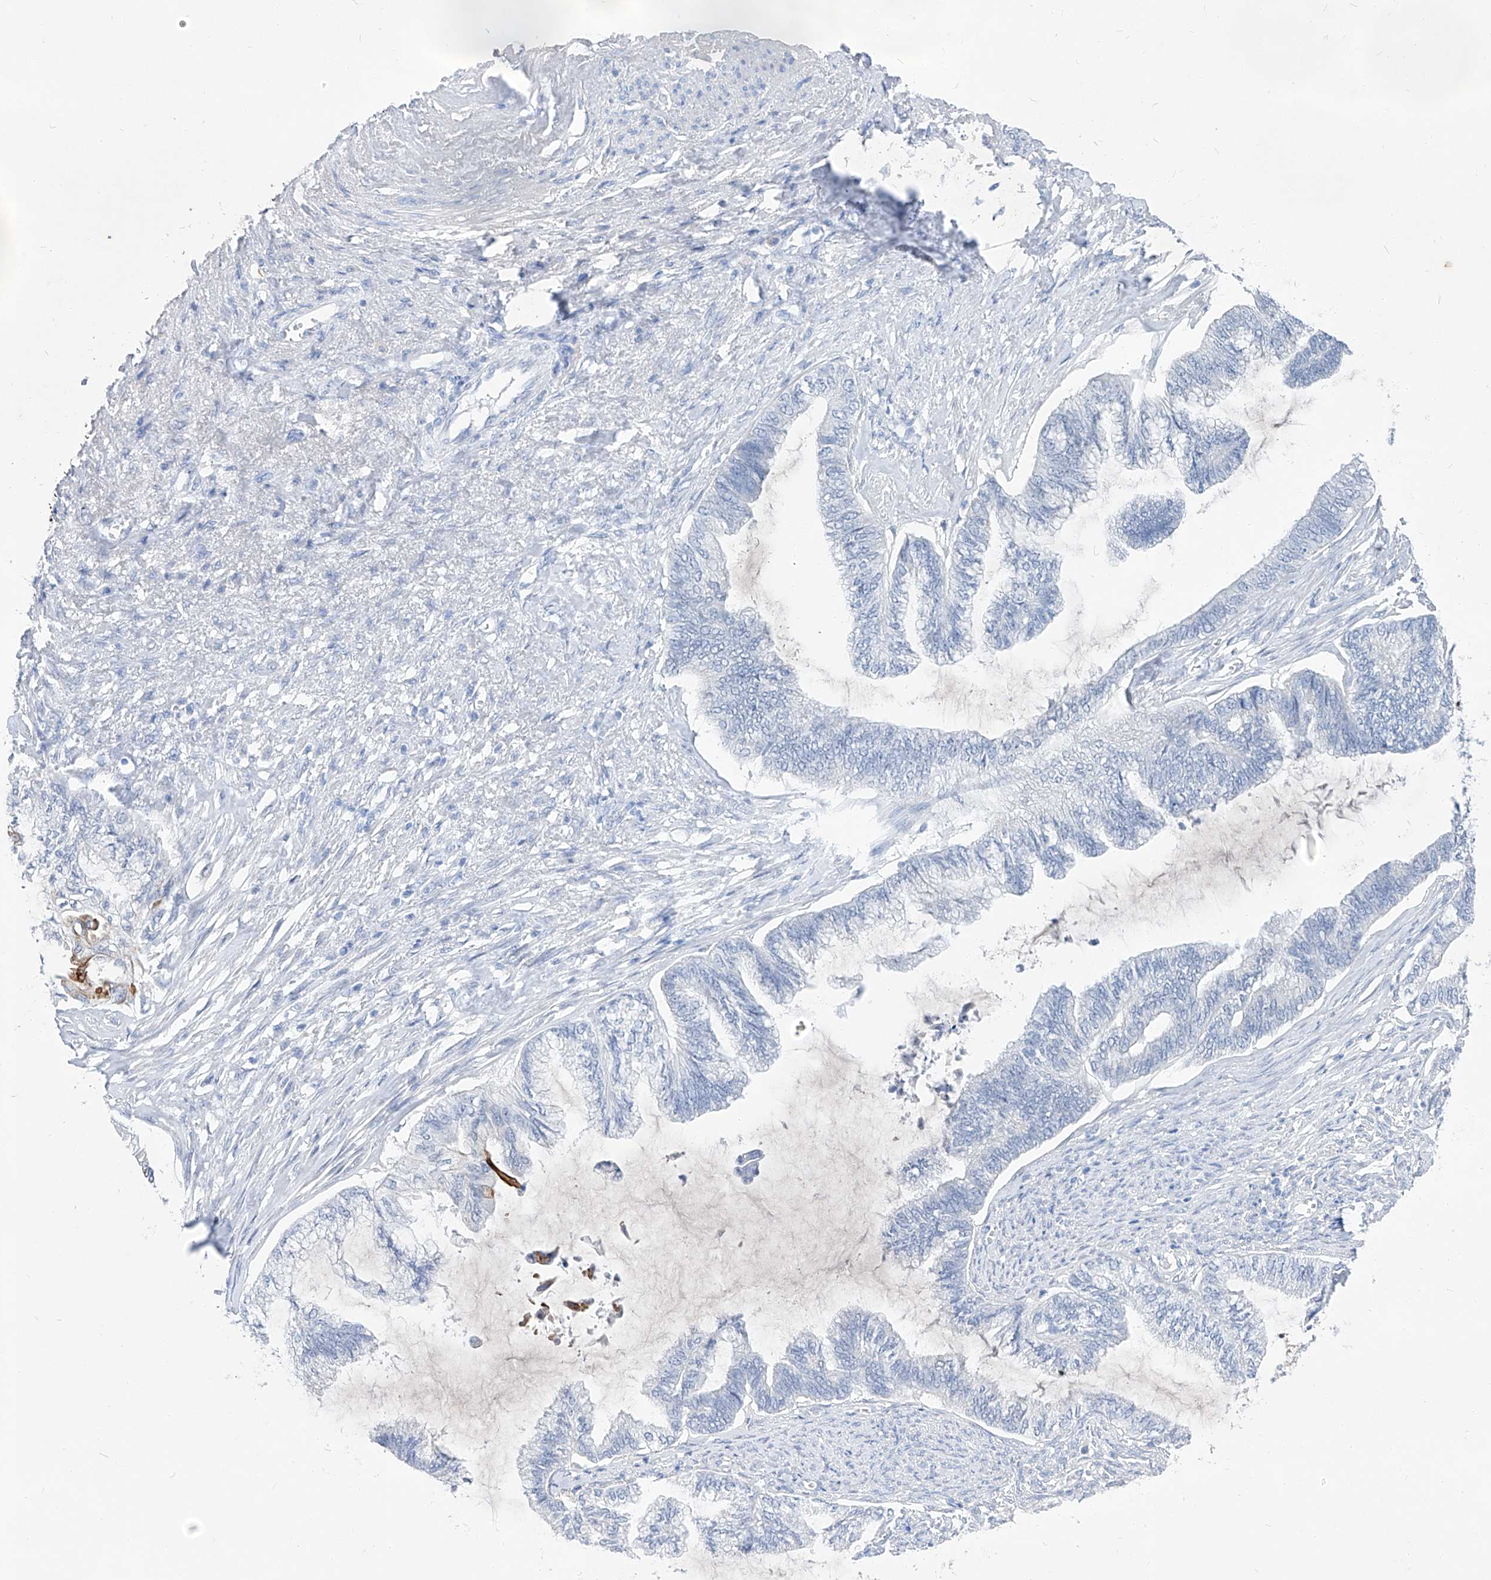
{"staining": {"intensity": "negative", "quantity": "none", "location": "none"}, "tissue": "endometrial cancer", "cell_type": "Tumor cells", "image_type": "cancer", "snomed": [{"axis": "morphology", "description": "Adenocarcinoma, NOS"}, {"axis": "topography", "description": "Endometrium"}], "caption": "This histopathology image is of endometrial cancer stained with immunohistochemistry to label a protein in brown with the nuclei are counter-stained blue. There is no positivity in tumor cells. Nuclei are stained in blue.", "gene": "FRS3", "patient": {"sex": "female", "age": 86}}